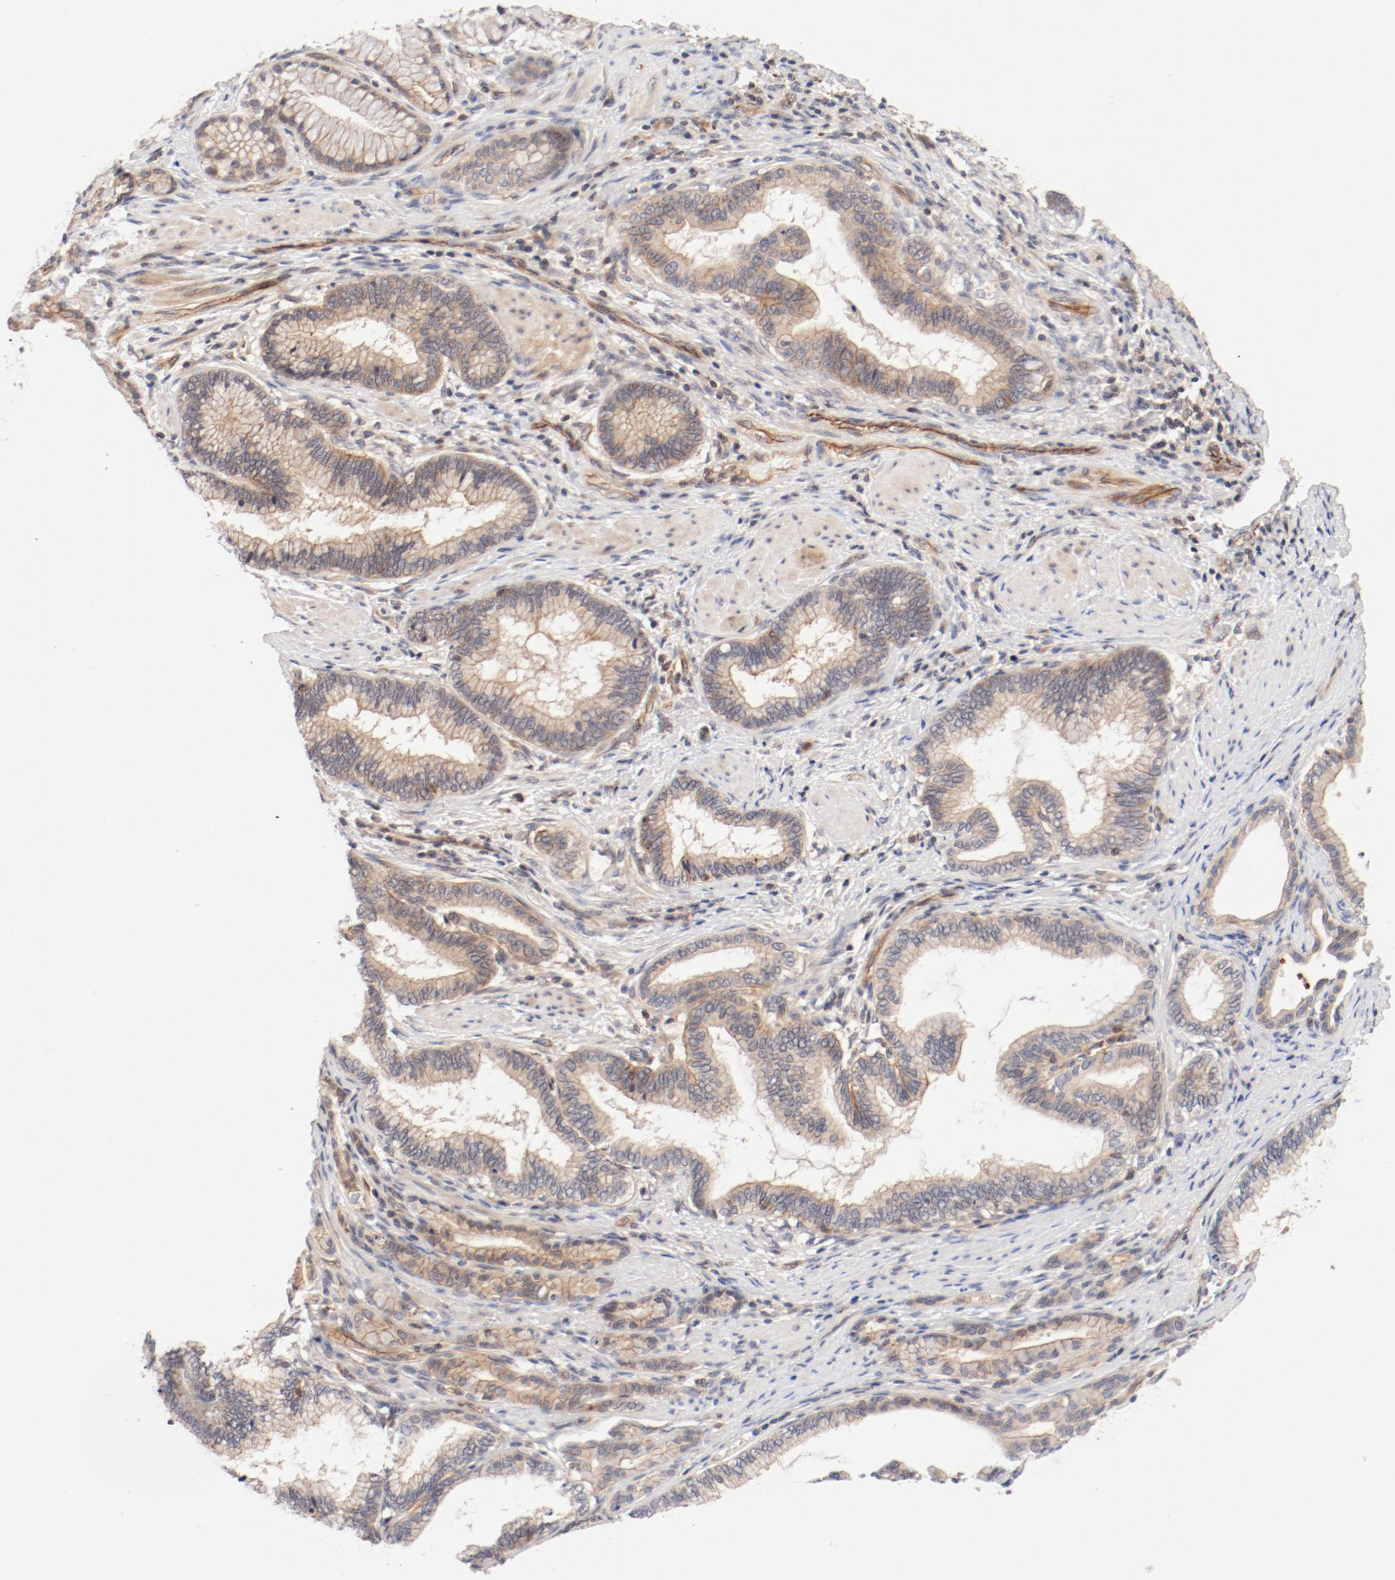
{"staining": {"intensity": "weak", "quantity": "25%-75%", "location": "cytoplasmic/membranous"}, "tissue": "pancreatic cancer", "cell_type": "Tumor cells", "image_type": "cancer", "snomed": [{"axis": "morphology", "description": "Adenocarcinoma, NOS"}, {"axis": "topography", "description": "Pancreas"}], "caption": "Pancreatic cancer tissue shows weak cytoplasmic/membranous positivity in about 25%-75% of tumor cells", "gene": "ZNF267", "patient": {"sex": "female", "age": 64}}